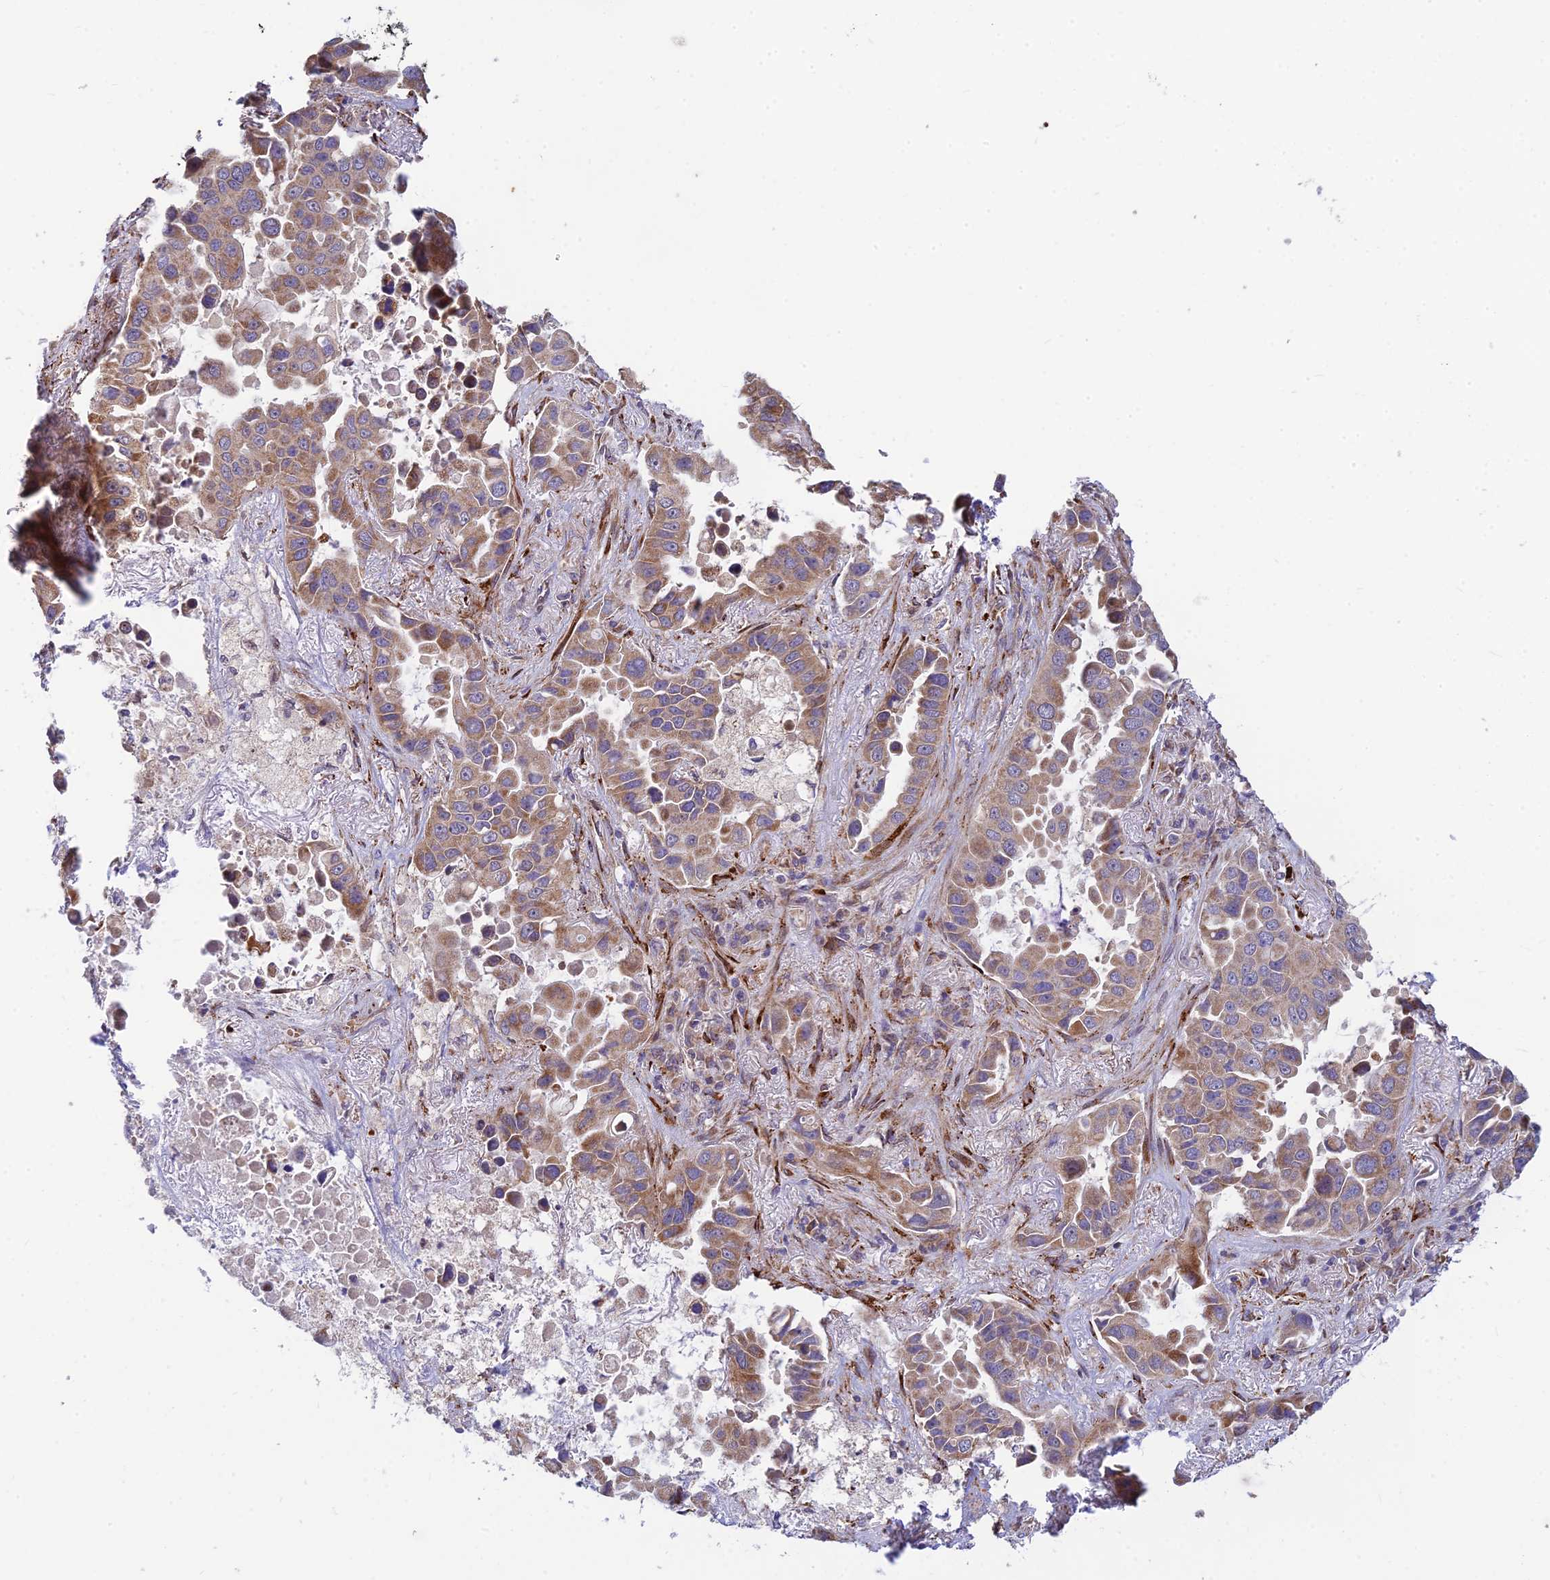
{"staining": {"intensity": "weak", "quantity": "25%-75%", "location": "cytoplasmic/membranous"}, "tissue": "lung cancer", "cell_type": "Tumor cells", "image_type": "cancer", "snomed": [{"axis": "morphology", "description": "Adenocarcinoma, NOS"}, {"axis": "topography", "description": "Lung"}], "caption": "Weak cytoplasmic/membranous protein positivity is present in about 25%-75% of tumor cells in lung cancer. Ihc stains the protein in brown and the nuclei are stained blue.", "gene": "UFSP2", "patient": {"sex": "male", "age": 64}}